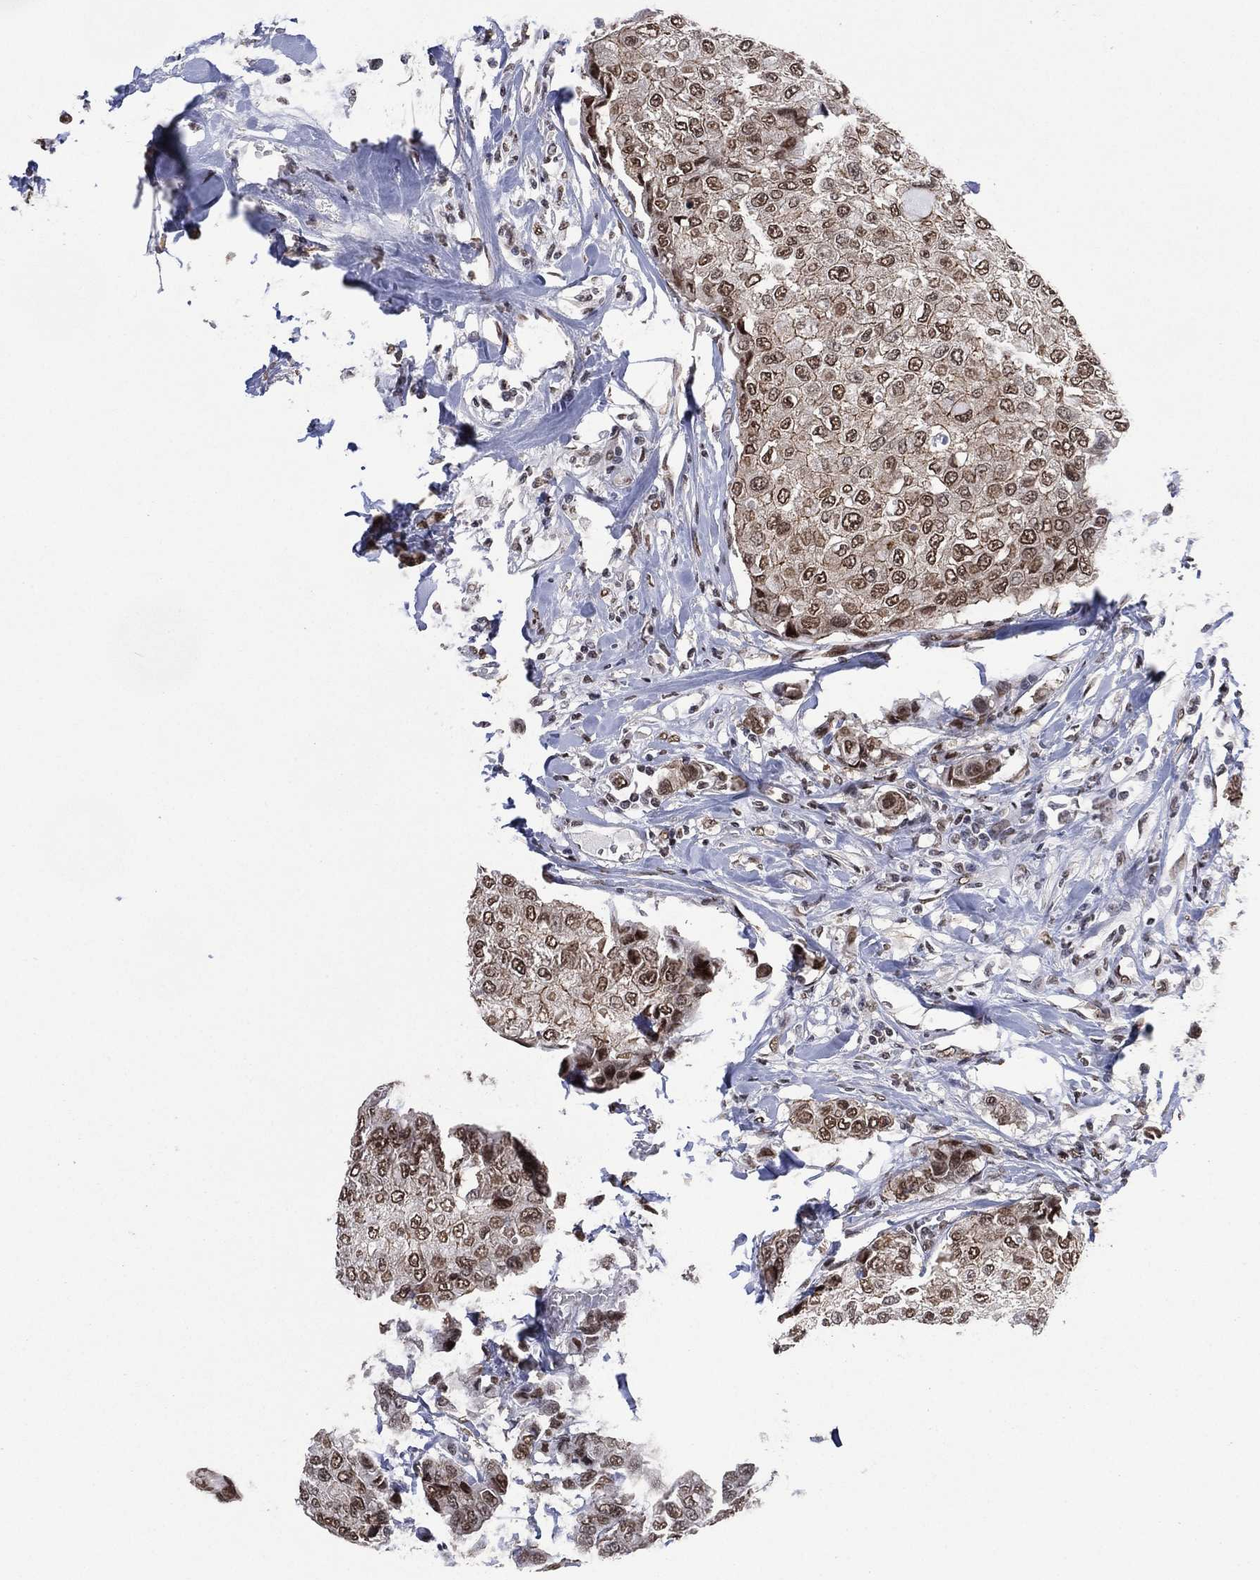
{"staining": {"intensity": "weak", "quantity": ">75%", "location": "nuclear"}, "tissue": "breast cancer", "cell_type": "Tumor cells", "image_type": "cancer", "snomed": [{"axis": "morphology", "description": "Duct carcinoma"}, {"axis": "topography", "description": "Breast"}], "caption": "Protein expression analysis of breast invasive ductal carcinoma displays weak nuclear positivity in approximately >75% of tumor cells.", "gene": "EHMT1", "patient": {"sex": "female", "age": 27}}